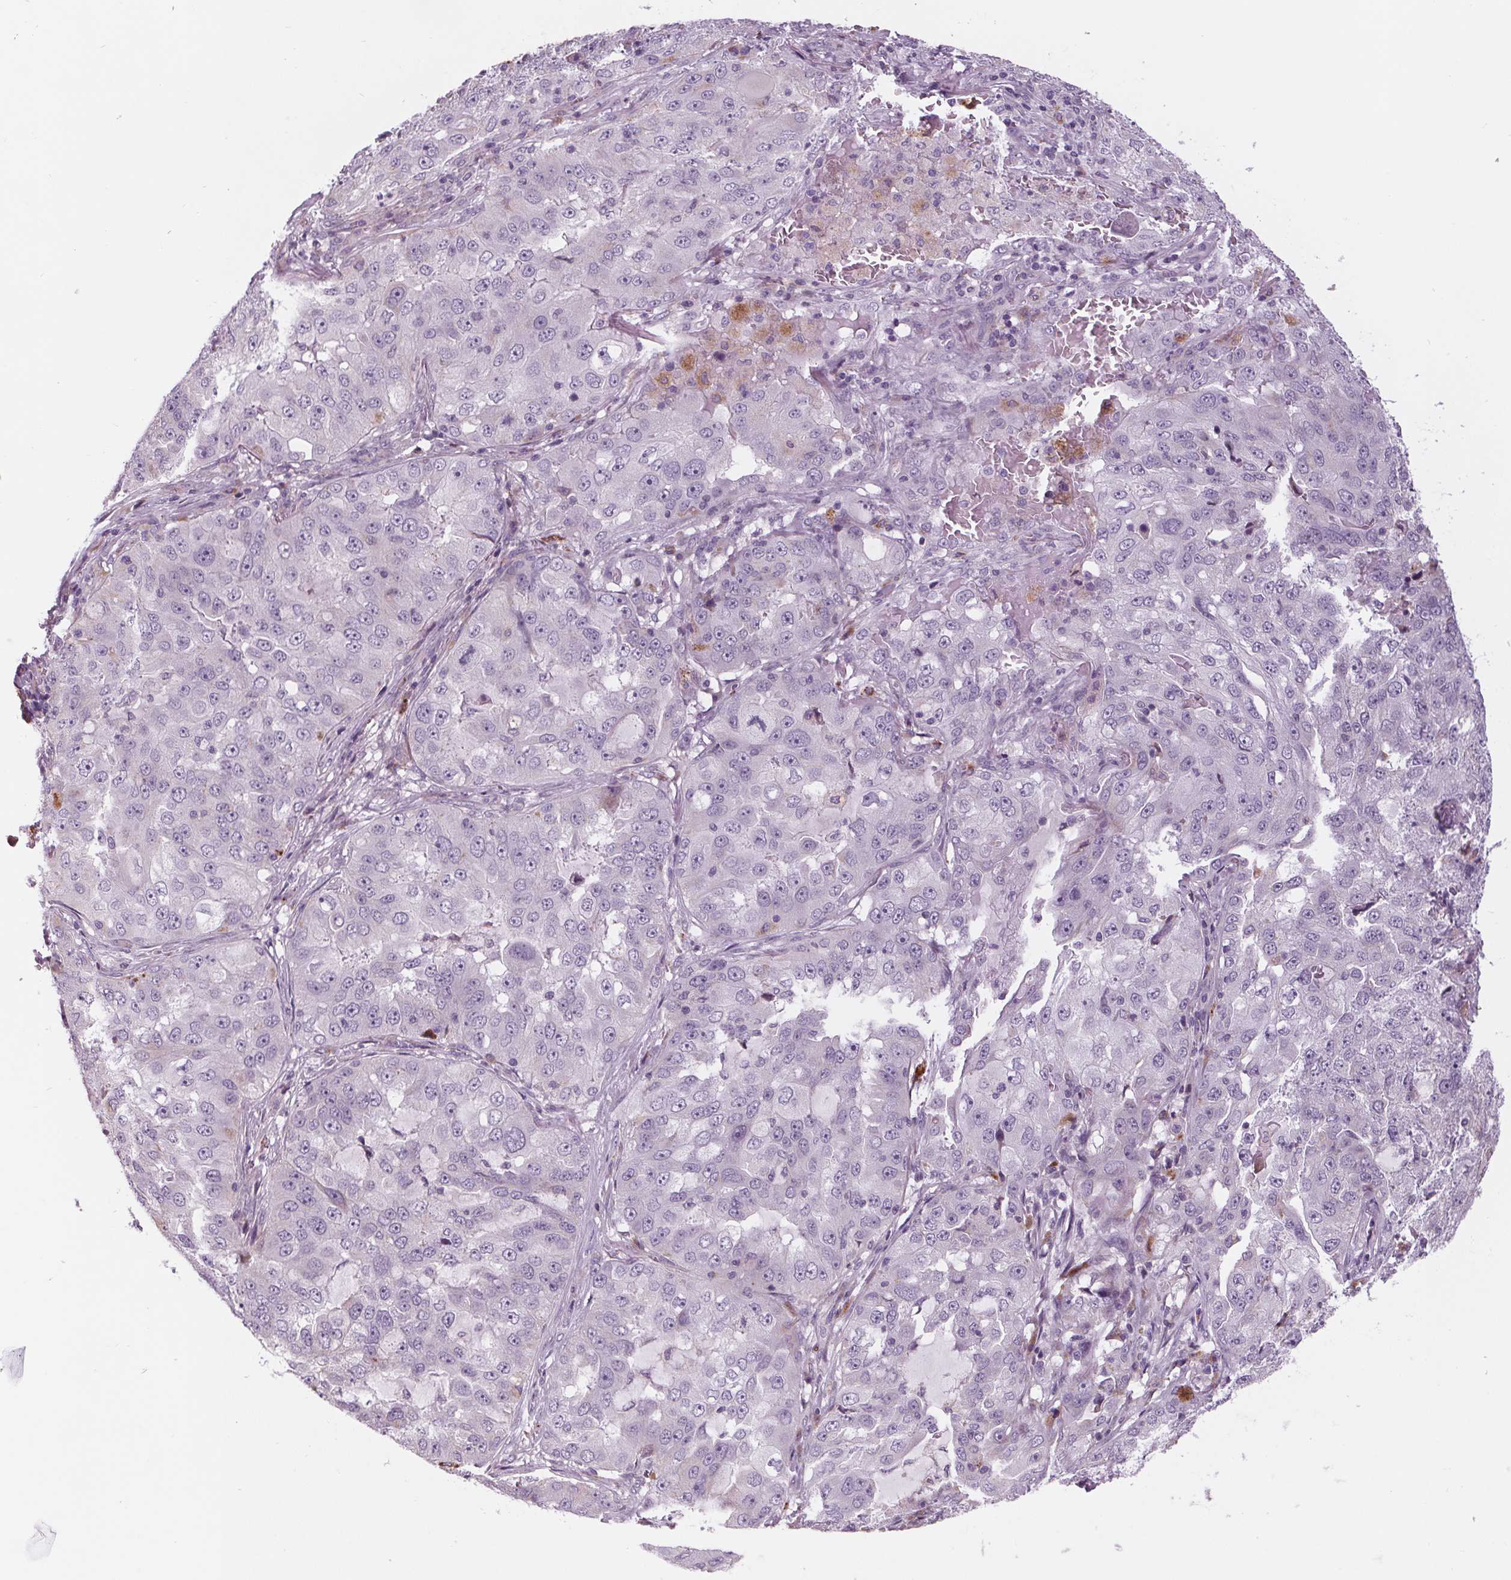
{"staining": {"intensity": "negative", "quantity": "none", "location": "none"}, "tissue": "lung cancer", "cell_type": "Tumor cells", "image_type": "cancer", "snomed": [{"axis": "morphology", "description": "Adenocarcinoma, NOS"}, {"axis": "topography", "description": "Lung"}], "caption": "Tumor cells are negative for protein expression in human lung adenocarcinoma.", "gene": "SAMD5", "patient": {"sex": "female", "age": 61}}